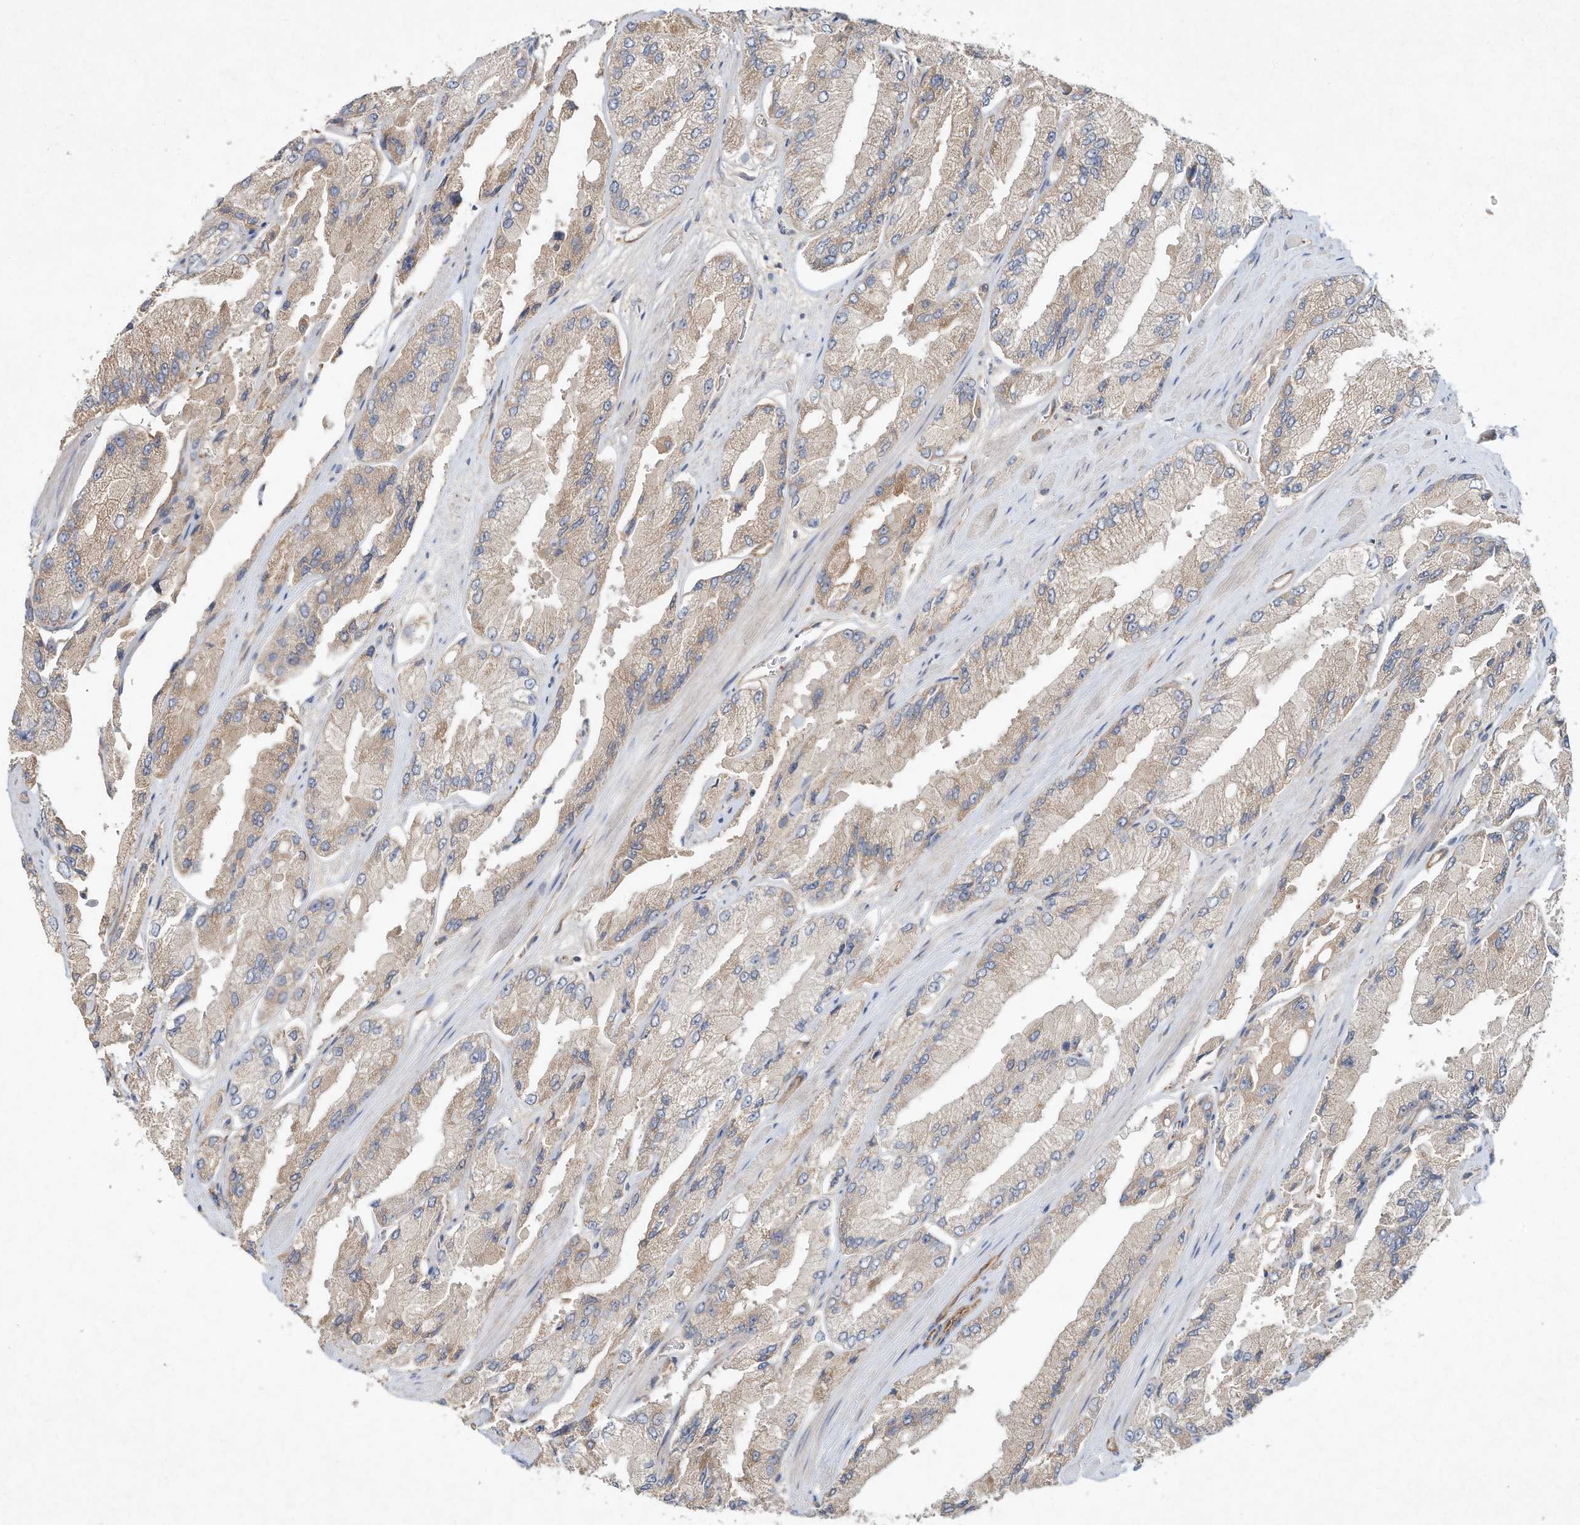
{"staining": {"intensity": "weak", "quantity": "<25%", "location": "cytoplasmic/membranous"}, "tissue": "prostate cancer", "cell_type": "Tumor cells", "image_type": "cancer", "snomed": [{"axis": "morphology", "description": "Adenocarcinoma, High grade"}, {"axis": "topography", "description": "Prostate"}], "caption": "The immunohistochemistry (IHC) histopathology image has no significant positivity in tumor cells of prostate cancer (high-grade adenocarcinoma) tissue.", "gene": "HTR5A", "patient": {"sex": "male", "age": 58}}